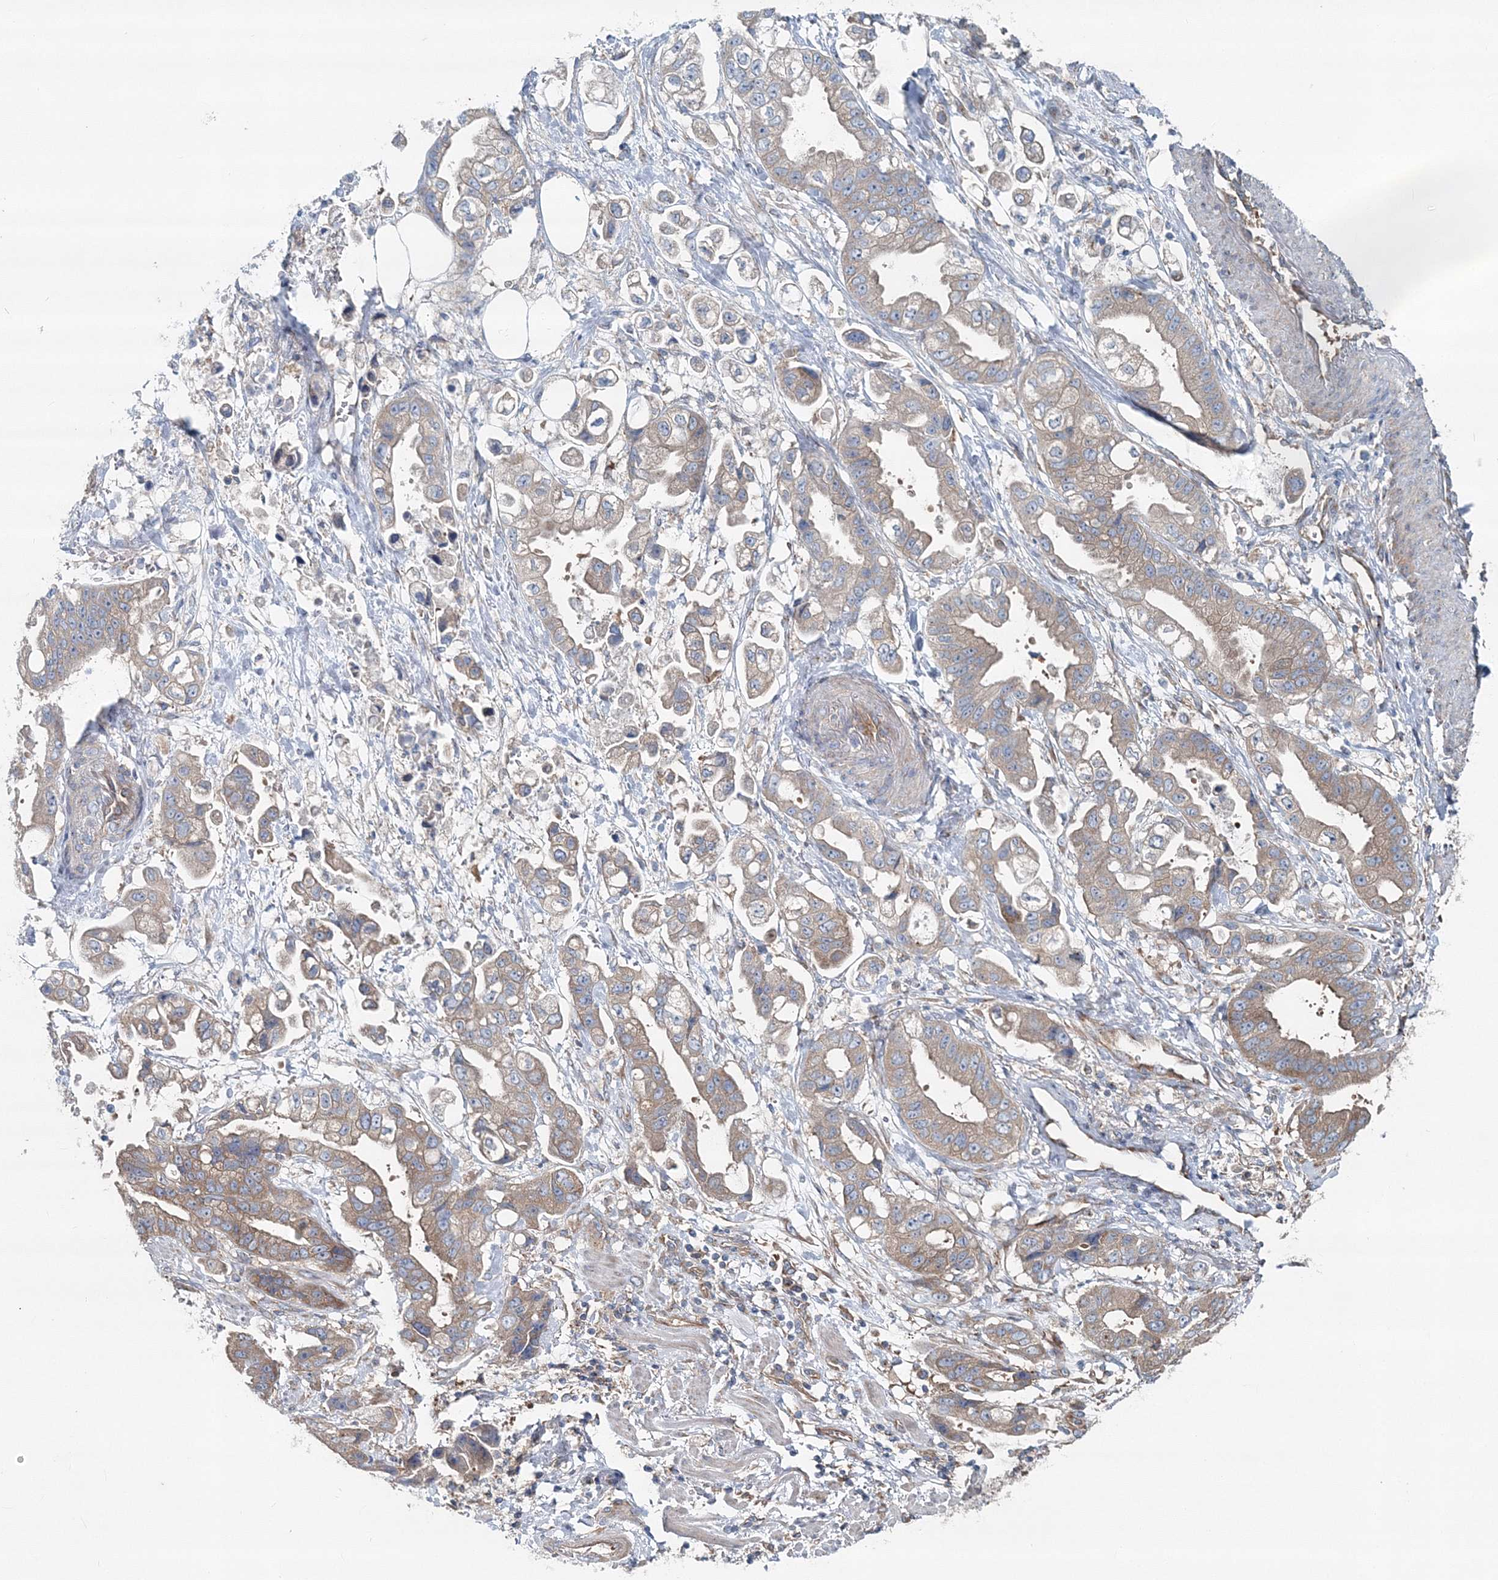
{"staining": {"intensity": "moderate", "quantity": ">75%", "location": "cytoplasmic/membranous"}, "tissue": "stomach cancer", "cell_type": "Tumor cells", "image_type": "cancer", "snomed": [{"axis": "morphology", "description": "Adenocarcinoma, NOS"}, {"axis": "topography", "description": "Stomach"}], "caption": "Moderate cytoplasmic/membranous staining is identified in approximately >75% of tumor cells in stomach cancer (adenocarcinoma).", "gene": "MPHOSPH9", "patient": {"sex": "male", "age": 62}}